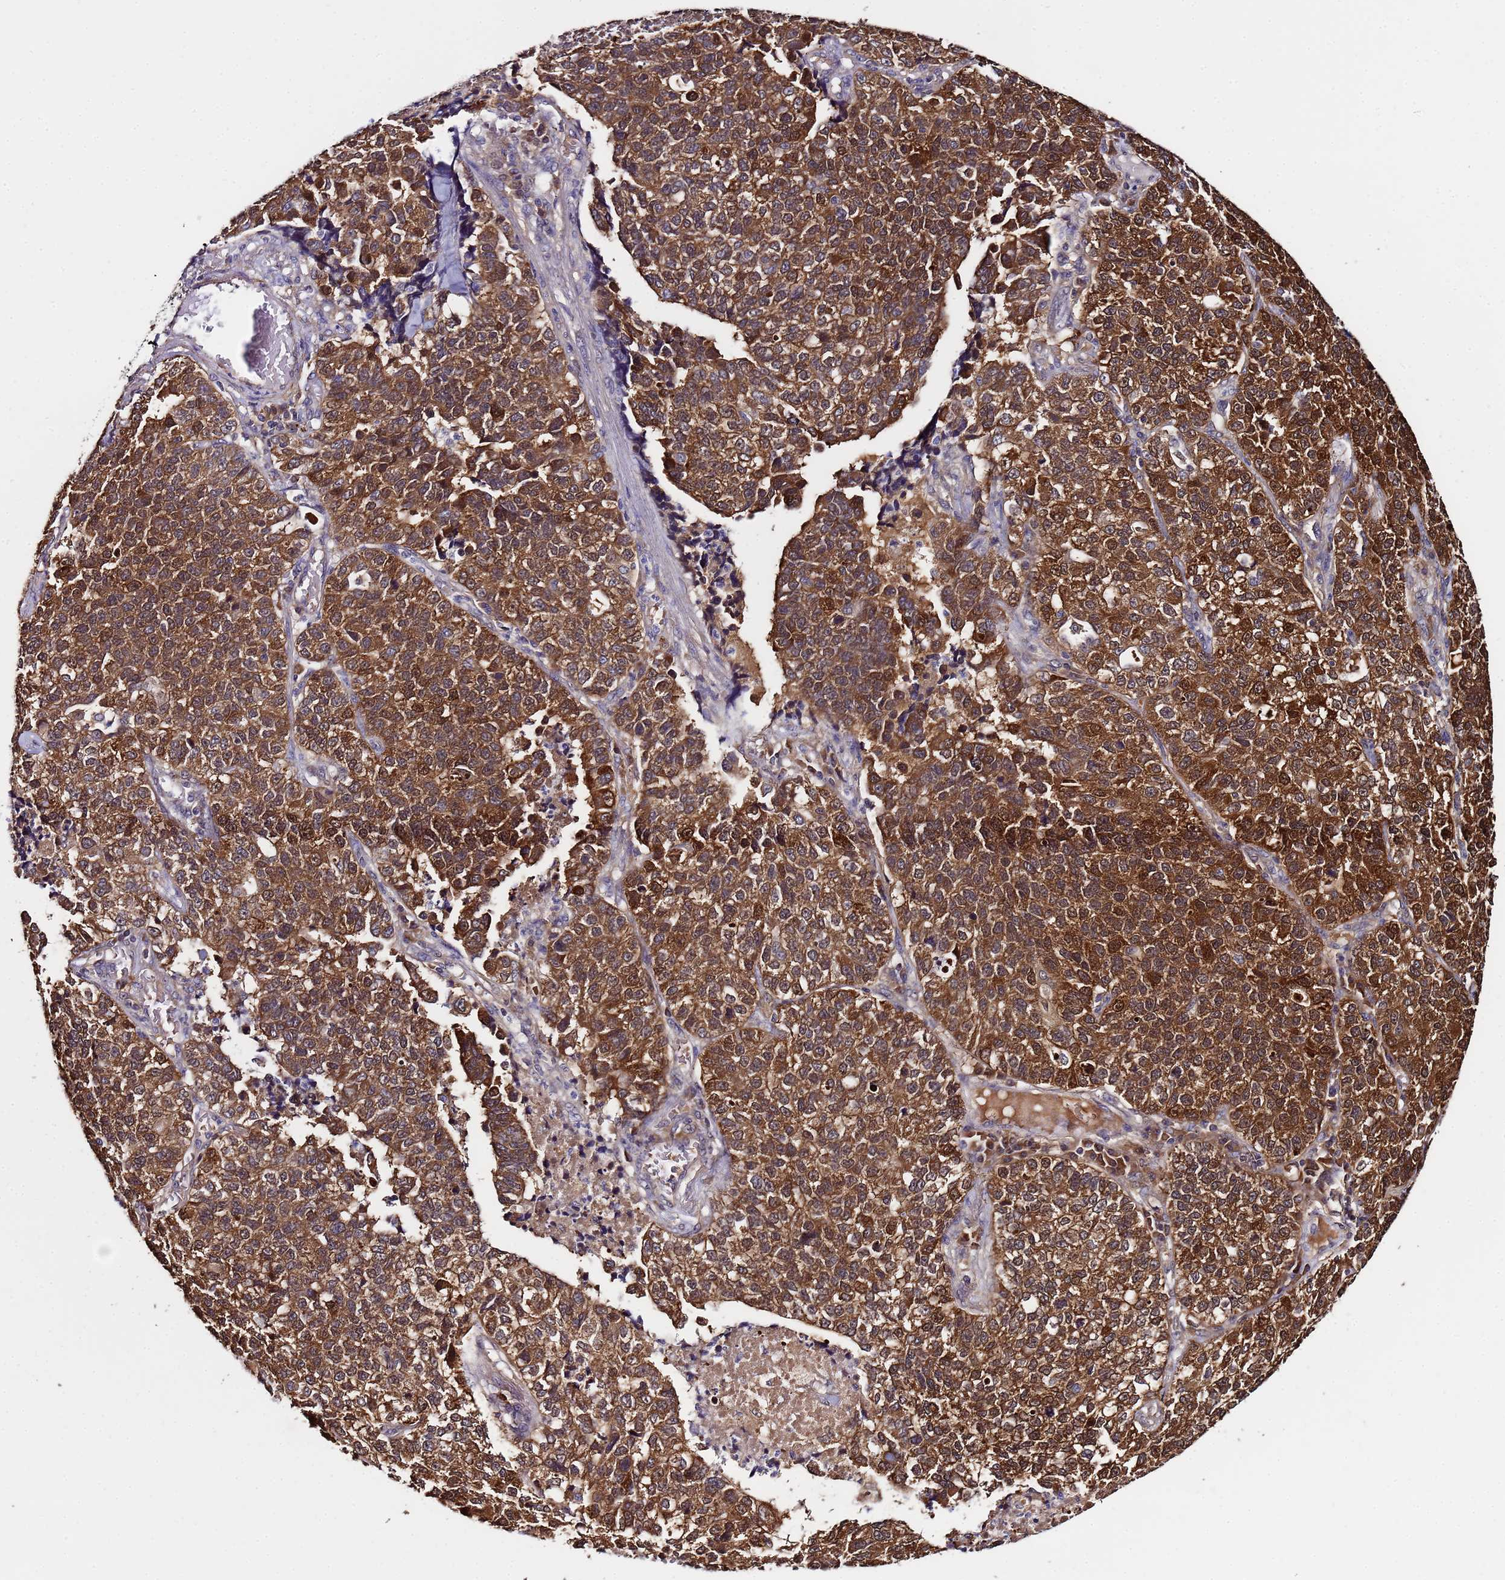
{"staining": {"intensity": "moderate", "quantity": ">75%", "location": "cytoplasmic/membranous"}, "tissue": "lung cancer", "cell_type": "Tumor cells", "image_type": "cancer", "snomed": [{"axis": "morphology", "description": "Adenocarcinoma, NOS"}, {"axis": "topography", "description": "Lung"}], "caption": "The photomicrograph shows a brown stain indicating the presence of a protein in the cytoplasmic/membranous of tumor cells in lung cancer (adenocarcinoma).", "gene": "NAXE", "patient": {"sex": "male", "age": 49}}